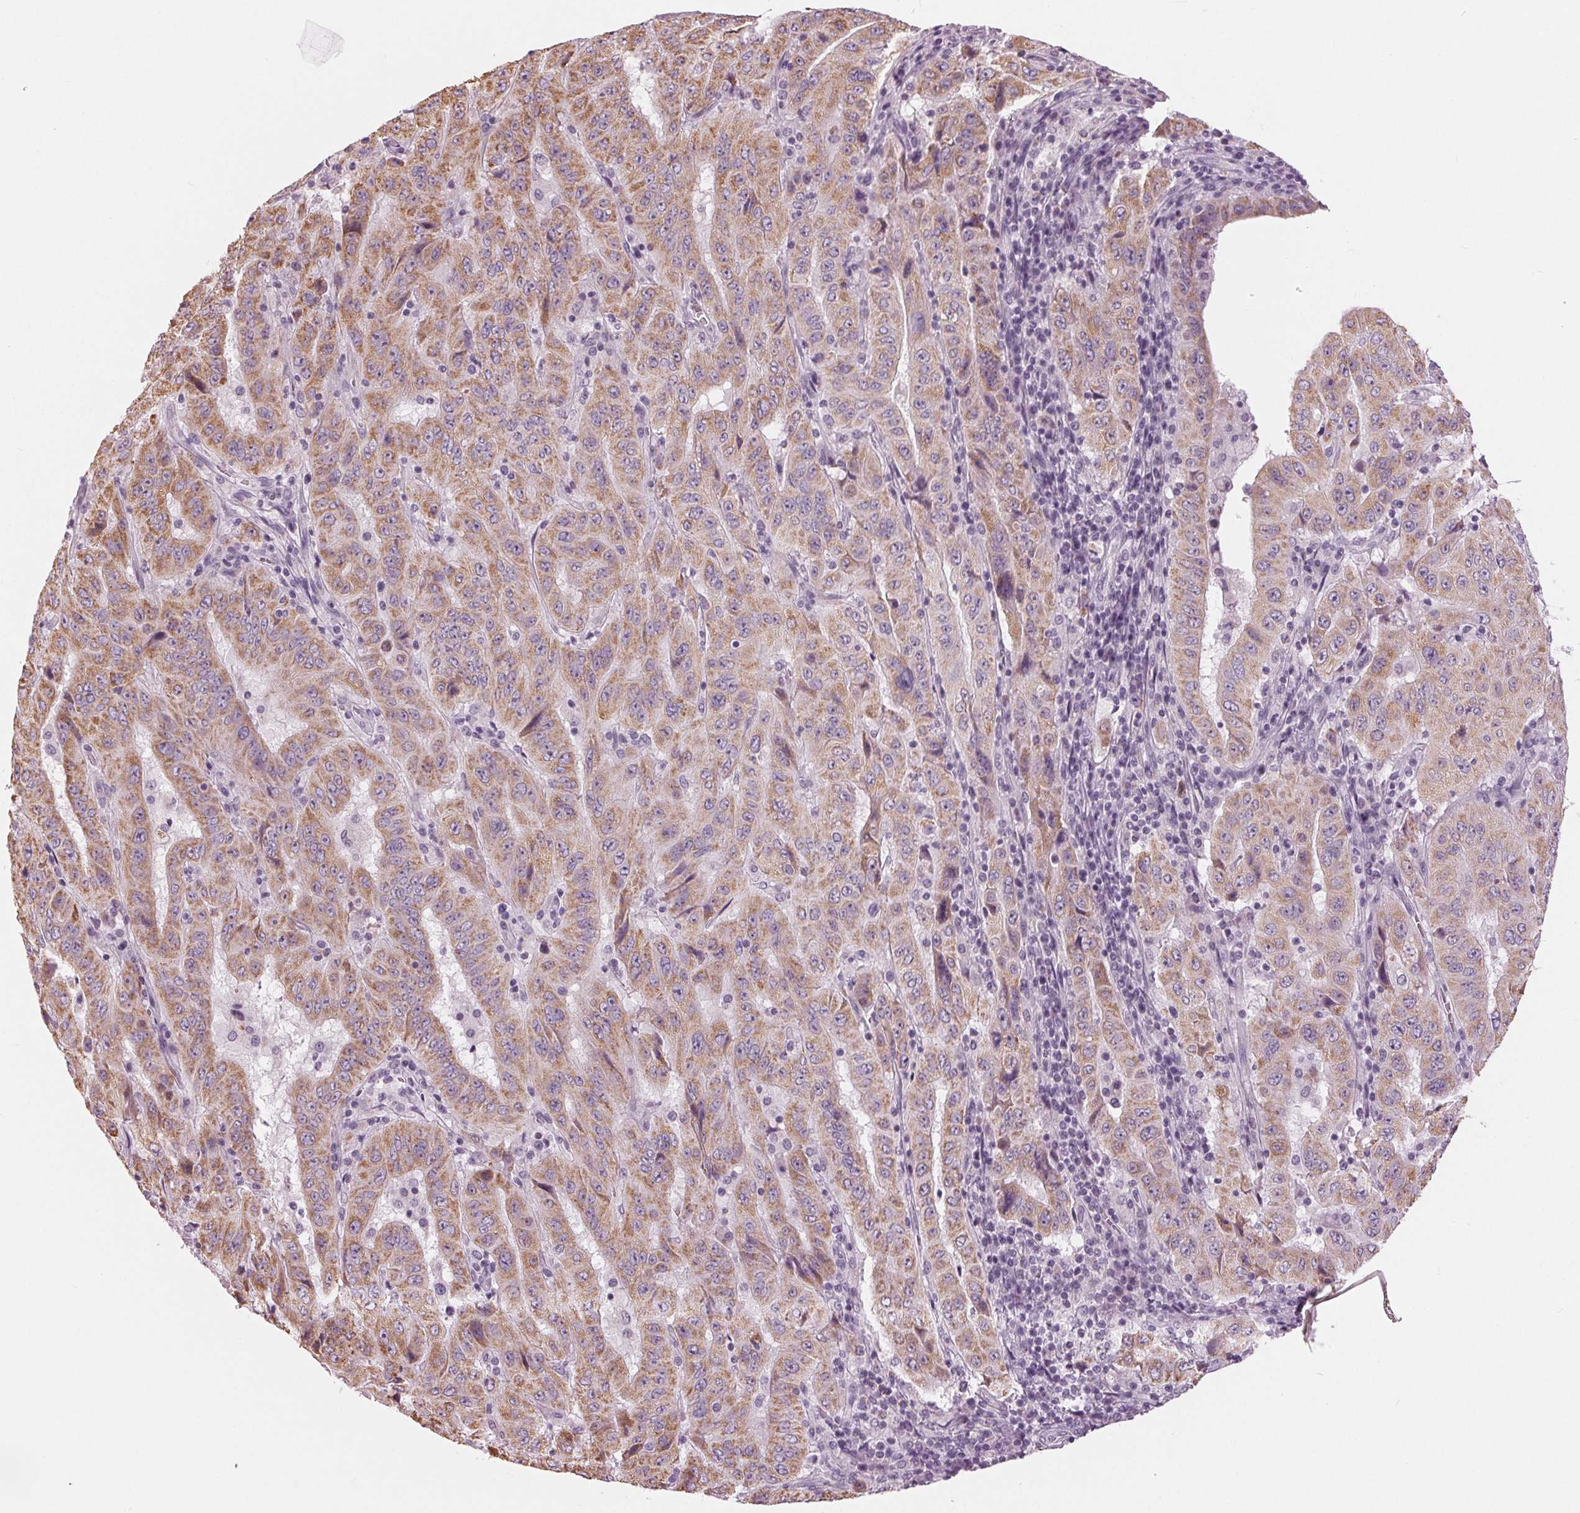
{"staining": {"intensity": "moderate", "quantity": ">75%", "location": "cytoplasmic/membranous"}, "tissue": "pancreatic cancer", "cell_type": "Tumor cells", "image_type": "cancer", "snomed": [{"axis": "morphology", "description": "Adenocarcinoma, NOS"}, {"axis": "topography", "description": "Pancreas"}], "caption": "Pancreatic adenocarcinoma stained for a protein shows moderate cytoplasmic/membranous positivity in tumor cells. (IHC, brightfield microscopy, high magnification).", "gene": "SAMD4A", "patient": {"sex": "male", "age": 63}}